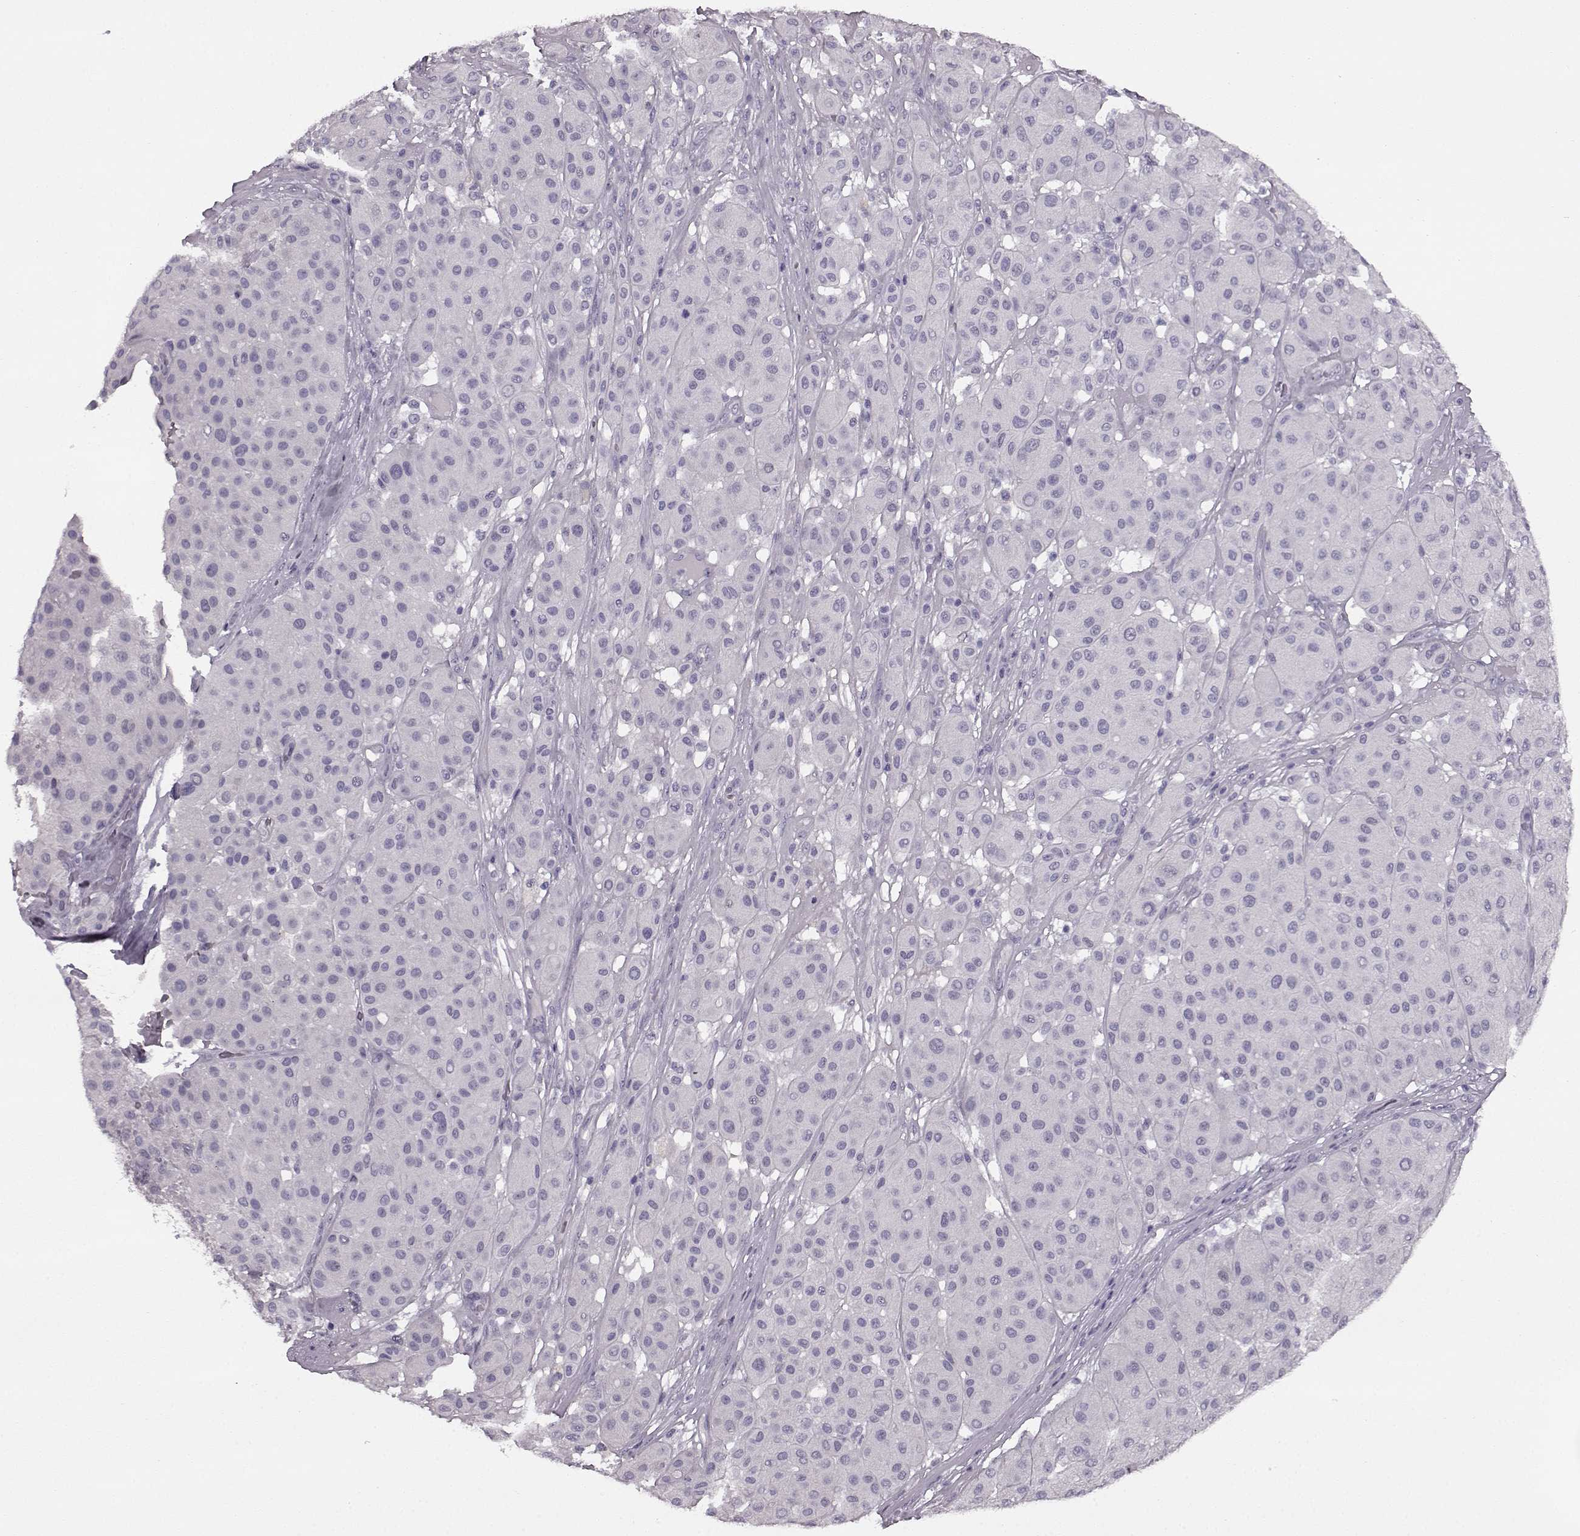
{"staining": {"intensity": "negative", "quantity": "none", "location": "none"}, "tissue": "melanoma", "cell_type": "Tumor cells", "image_type": "cancer", "snomed": [{"axis": "morphology", "description": "Malignant melanoma, Metastatic site"}, {"axis": "topography", "description": "Smooth muscle"}], "caption": "Immunohistochemistry histopathology image of human melanoma stained for a protein (brown), which reveals no expression in tumor cells.", "gene": "PRPH2", "patient": {"sex": "male", "age": 41}}